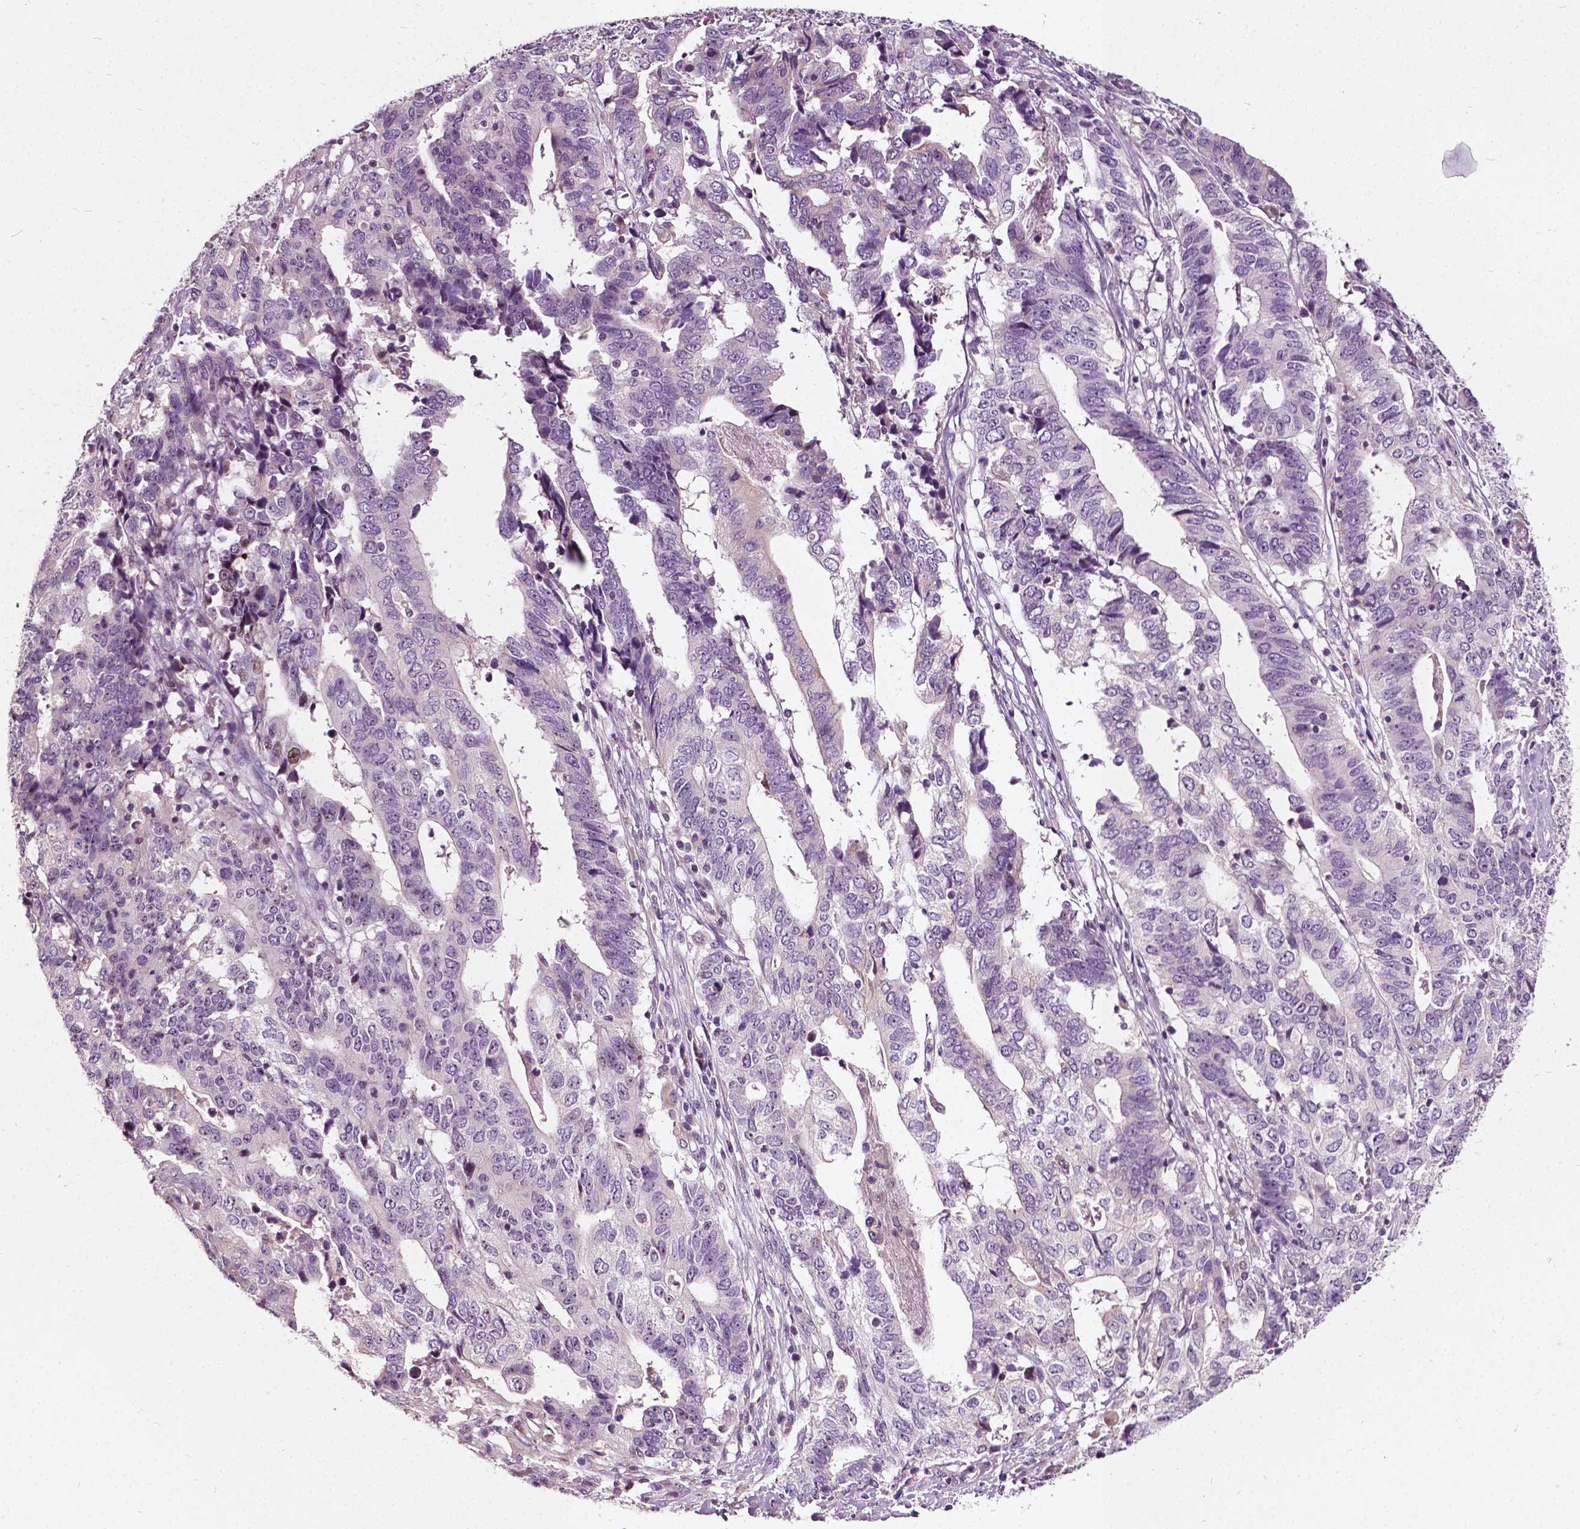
{"staining": {"intensity": "weak", "quantity": "<25%", "location": "nuclear"}, "tissue": "stomach cancer", "cell_type": "Tumor cells", "image_type": "cancer", "snomed": [{"axis": "morphology", "description": "Adenocarcinoma, NOS"}, {"axis": "topography", "description": "Stomach, upper"}], "caption": "This is a image of IHC staining of stomach cancer, which shows no expression in tumor cells.", "gene": "ODF3L2", "patient": {"sex": "female", "age": 67}}